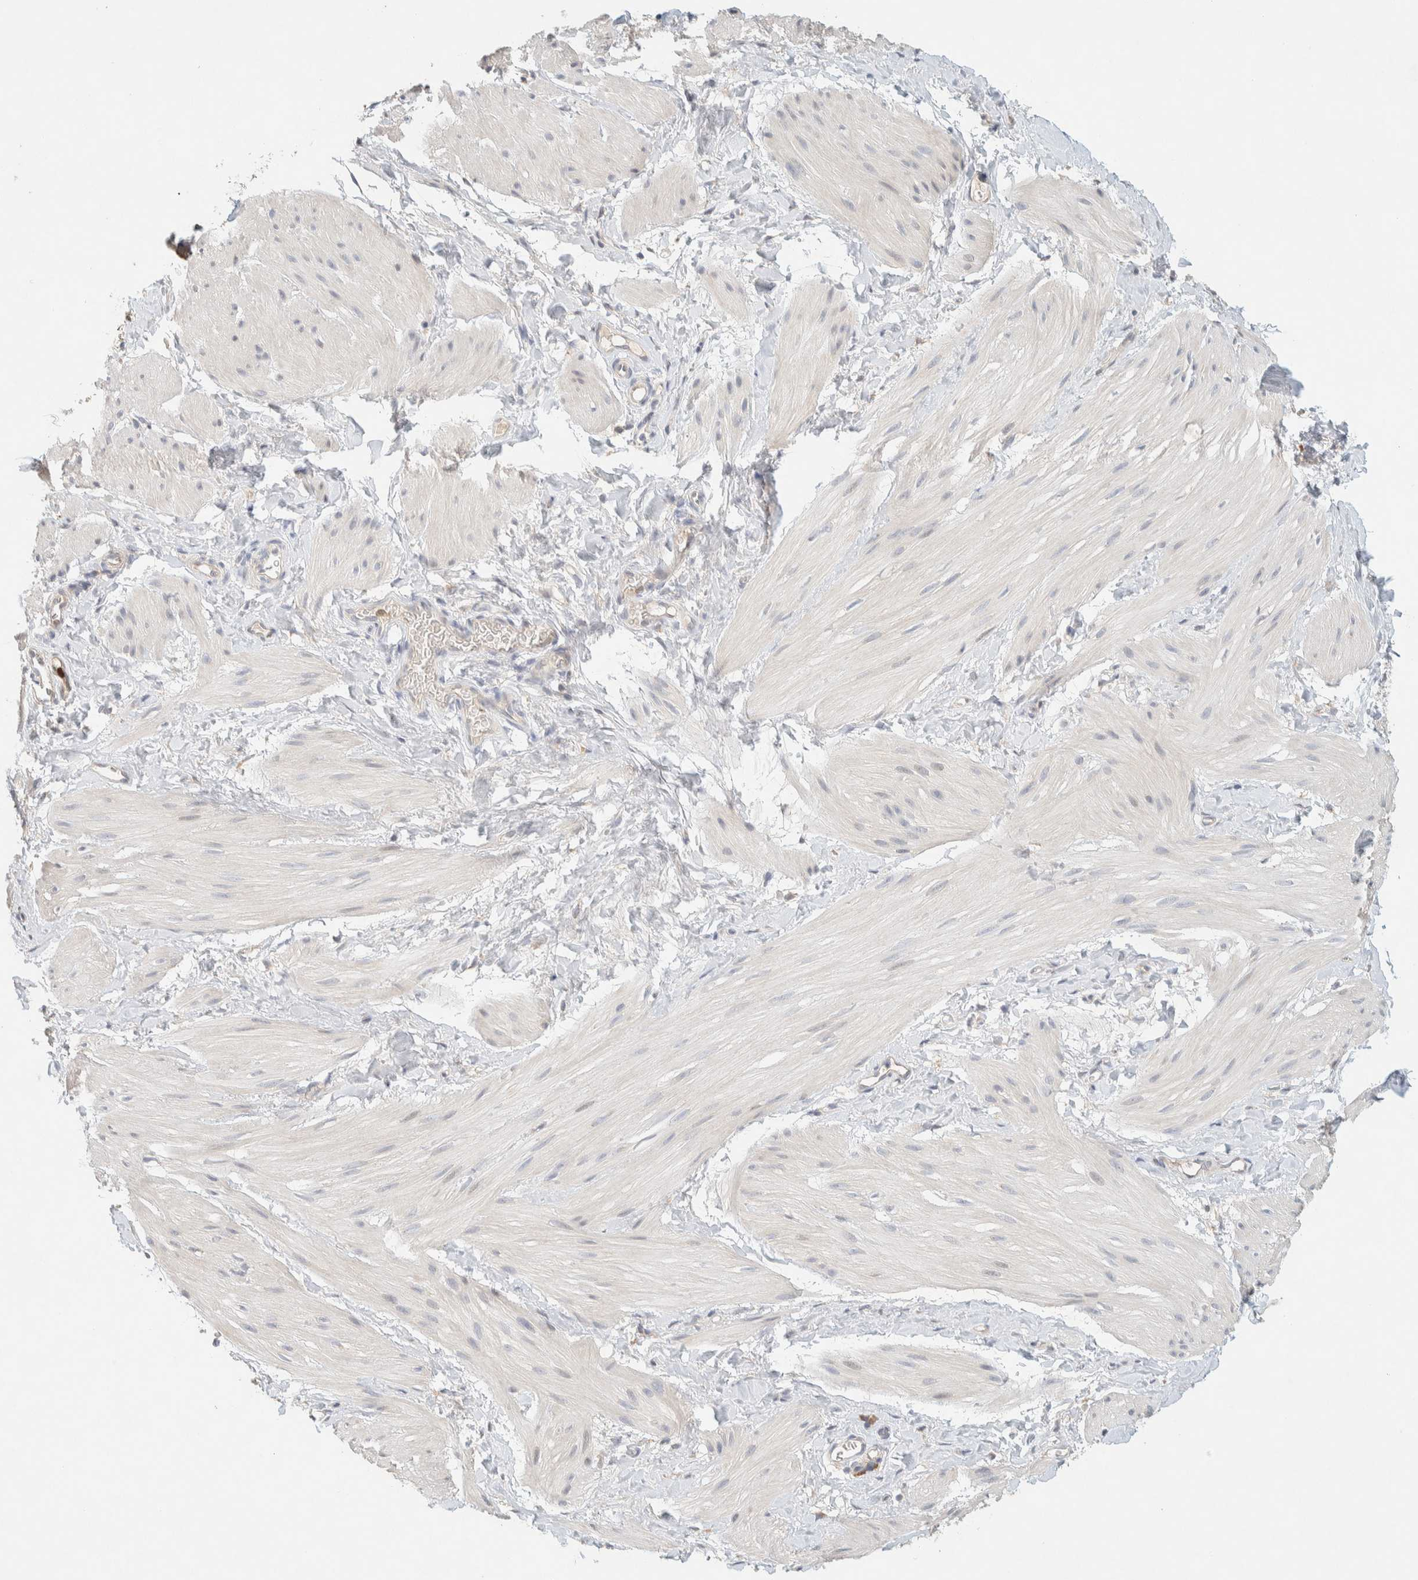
{"staining": {"intensity": "negative", "quantity": "none", "location": "none"}, "tissue": "smooth muscle", "cell_type": "Smooth muscle cells", "image_type": "normal", "snomed": [{"axis": "morphology", "description": "Normal tissue, NOS"}, {"axis": "topography", "description": "Smooth muscle"}], "caption": "Smooth muscle cells show no significant expression in benign smooth muscle.", "gene": "TTC3", "patient": {"sex": "male", "age": 16}}